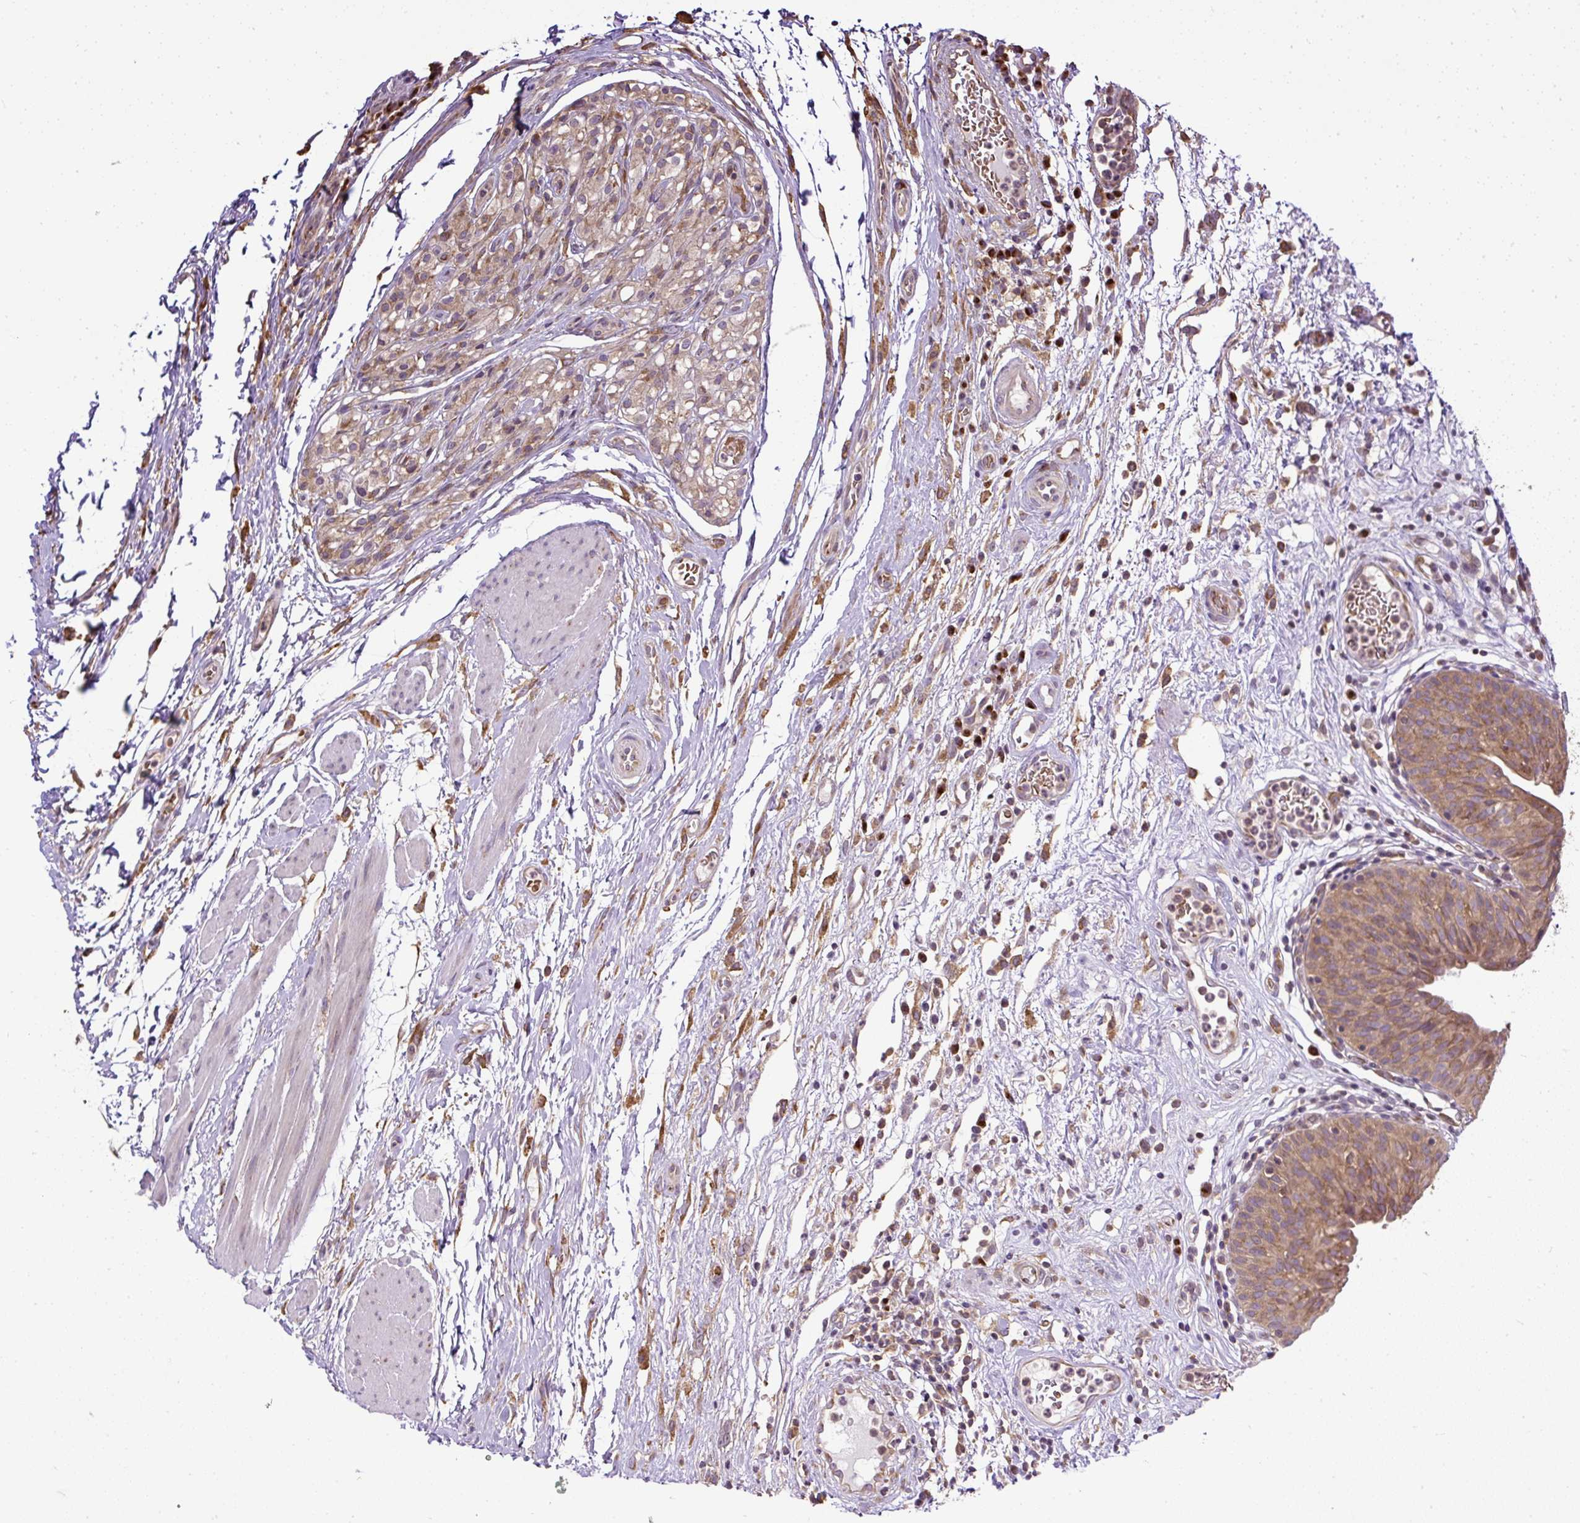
{"staining": {"intensity": "moderate", "quantity": ">75%", "location": "cytoplasmic/membranous"}, "tissue": "urinary bladder", "cell_type": "Urothelial cells", "image_type": "normal", "snomed": [{"axis": "morphology", "description": "Normal tissue, NOS"}, {"axis": "morphology", "description": "Inflammation, NOS"}, {"axis": "topography", "description": "Urinary bladder"}], "caption": "Urinary bladder stained for a protein shows moderate cytoplasmic/membranous positivity in urothelial cells. The staining was performed using DAB to visualize the protein expression in brown, while the nuclei were stained in blue with hematoxylin (Magnification: 20x).", "gene": "SMC4", "patient": {"sex": "male", "age": 57}}